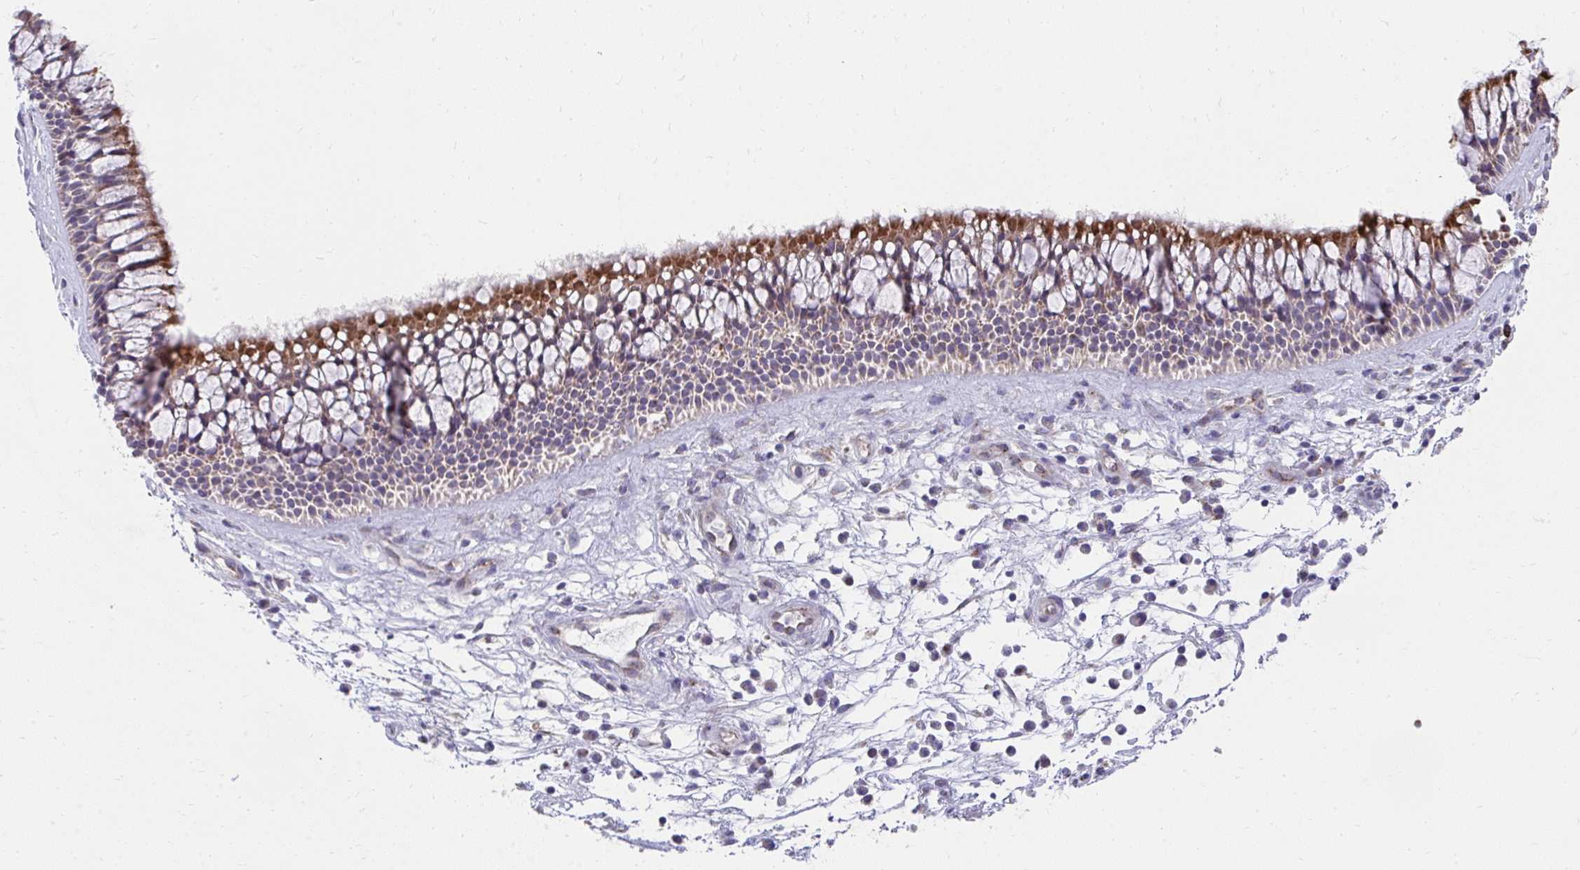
{"staining": {"intensity": "moderate", "quantity": "25%-75%", "location": "cytoplasmic/membranous"}, "tissue": "nasopharynx", "cell_type": "Respiratory epithelial cells", "image_type": "normal", "snomed": [{"axis": "morphology", "description": "Normal tissue, NOS"}, {"axis": "topography", "description": "Nasopharynx"}], "caption": "This image reveals immunohistochemistry (IHC) staining of normal human nasopharynx, with medium moderate cytoplasmic/membranous staining in about 25%-75% of respiratory epithelial cells.", "gene": "PRRG3", "patient": {"sex": "male", "age": 56}}